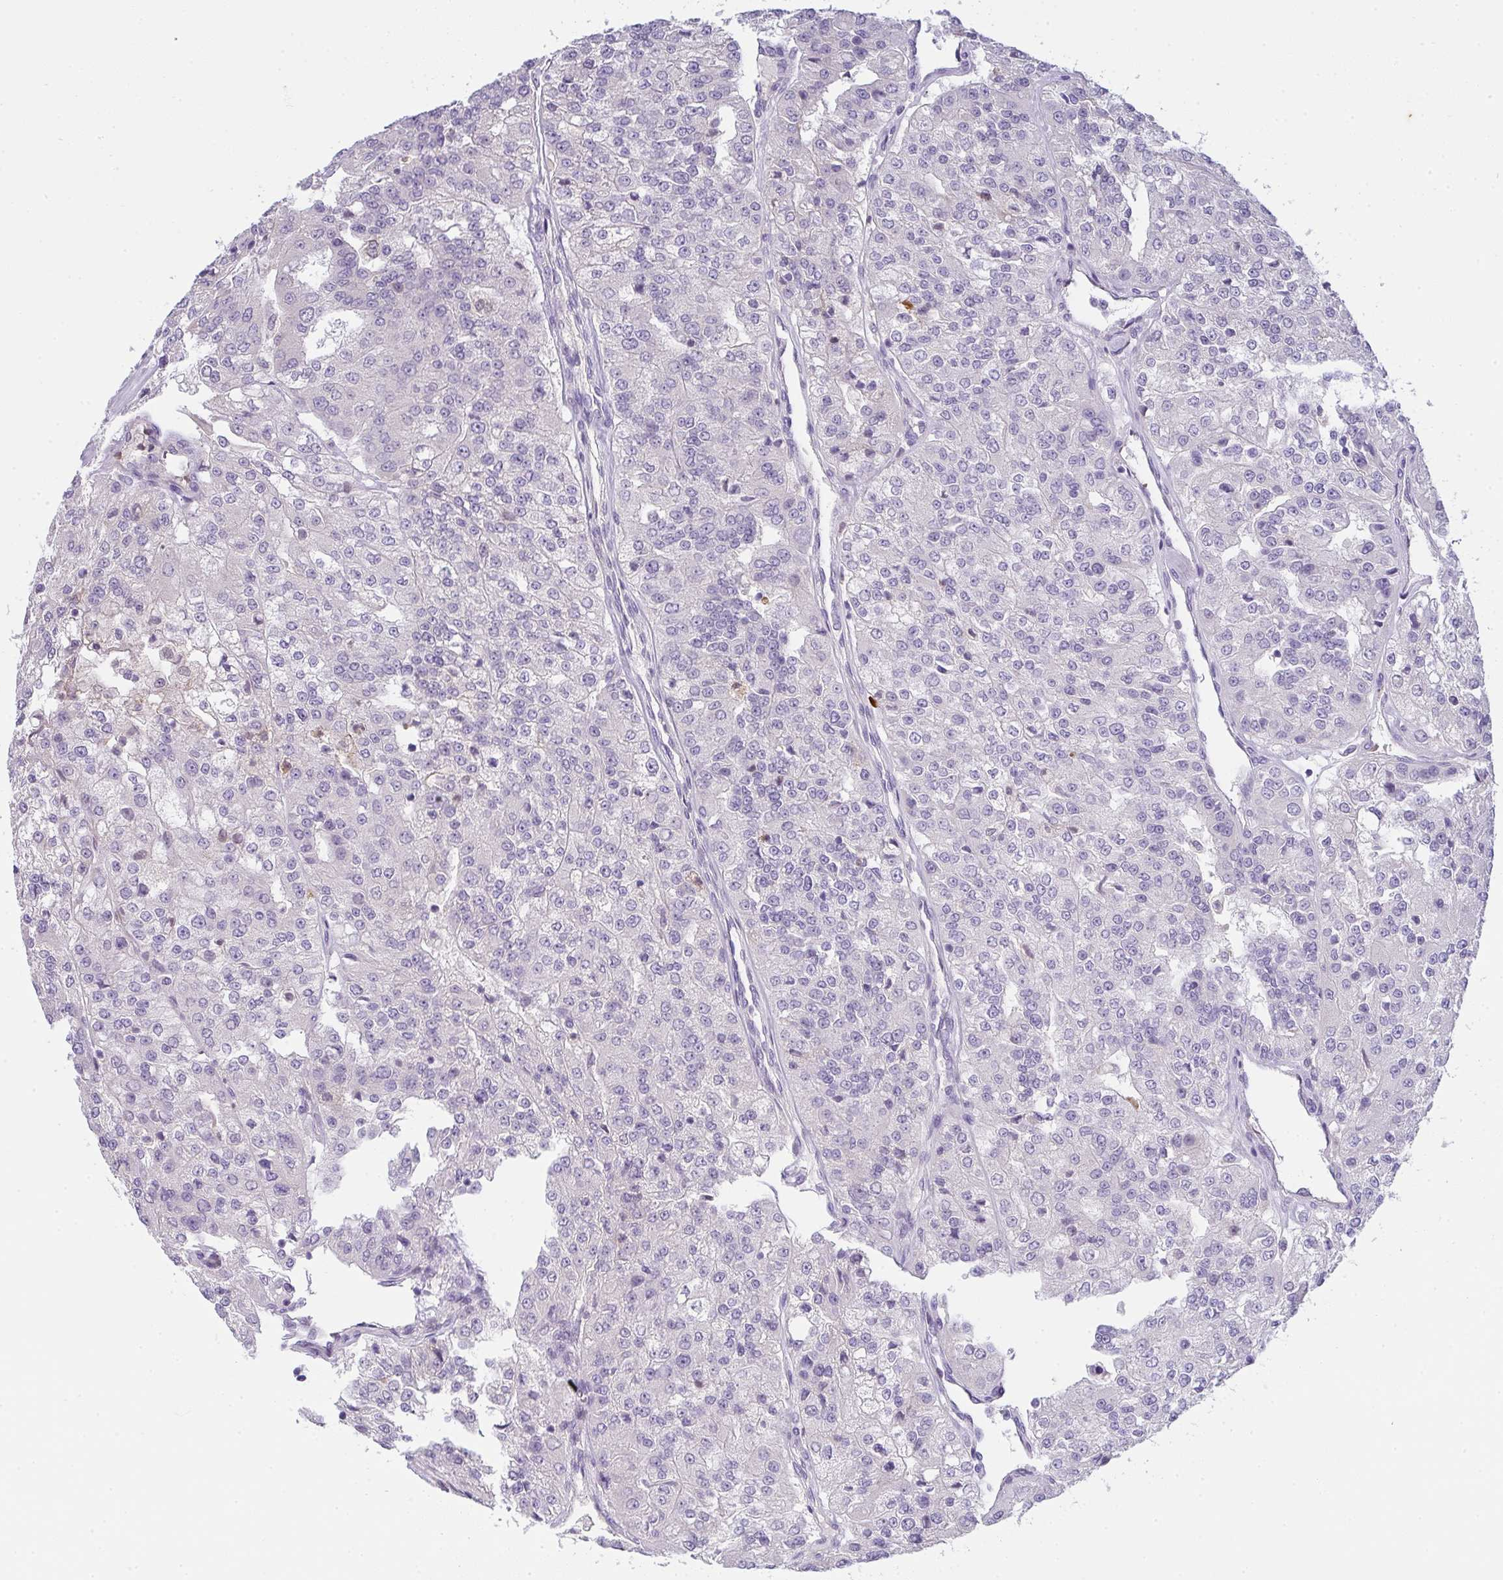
{"staining": {"intensity": "negative", "quantity": "none", "location": "none"}, "tissue": "renal cancer", "cell_type": "Tumor cells", "image_type": "cancer", "snomed": [{"axis": "morphology", "description": "Adenocarcinoma, NOS"}, {"axis": "topography", "description": "Kidney"}], "caption": "There is no significant staining in tumor cells of adenocarcinoma (renal).", "gene": "COX7B", "patient": {"sex": "female", "age": 63}}